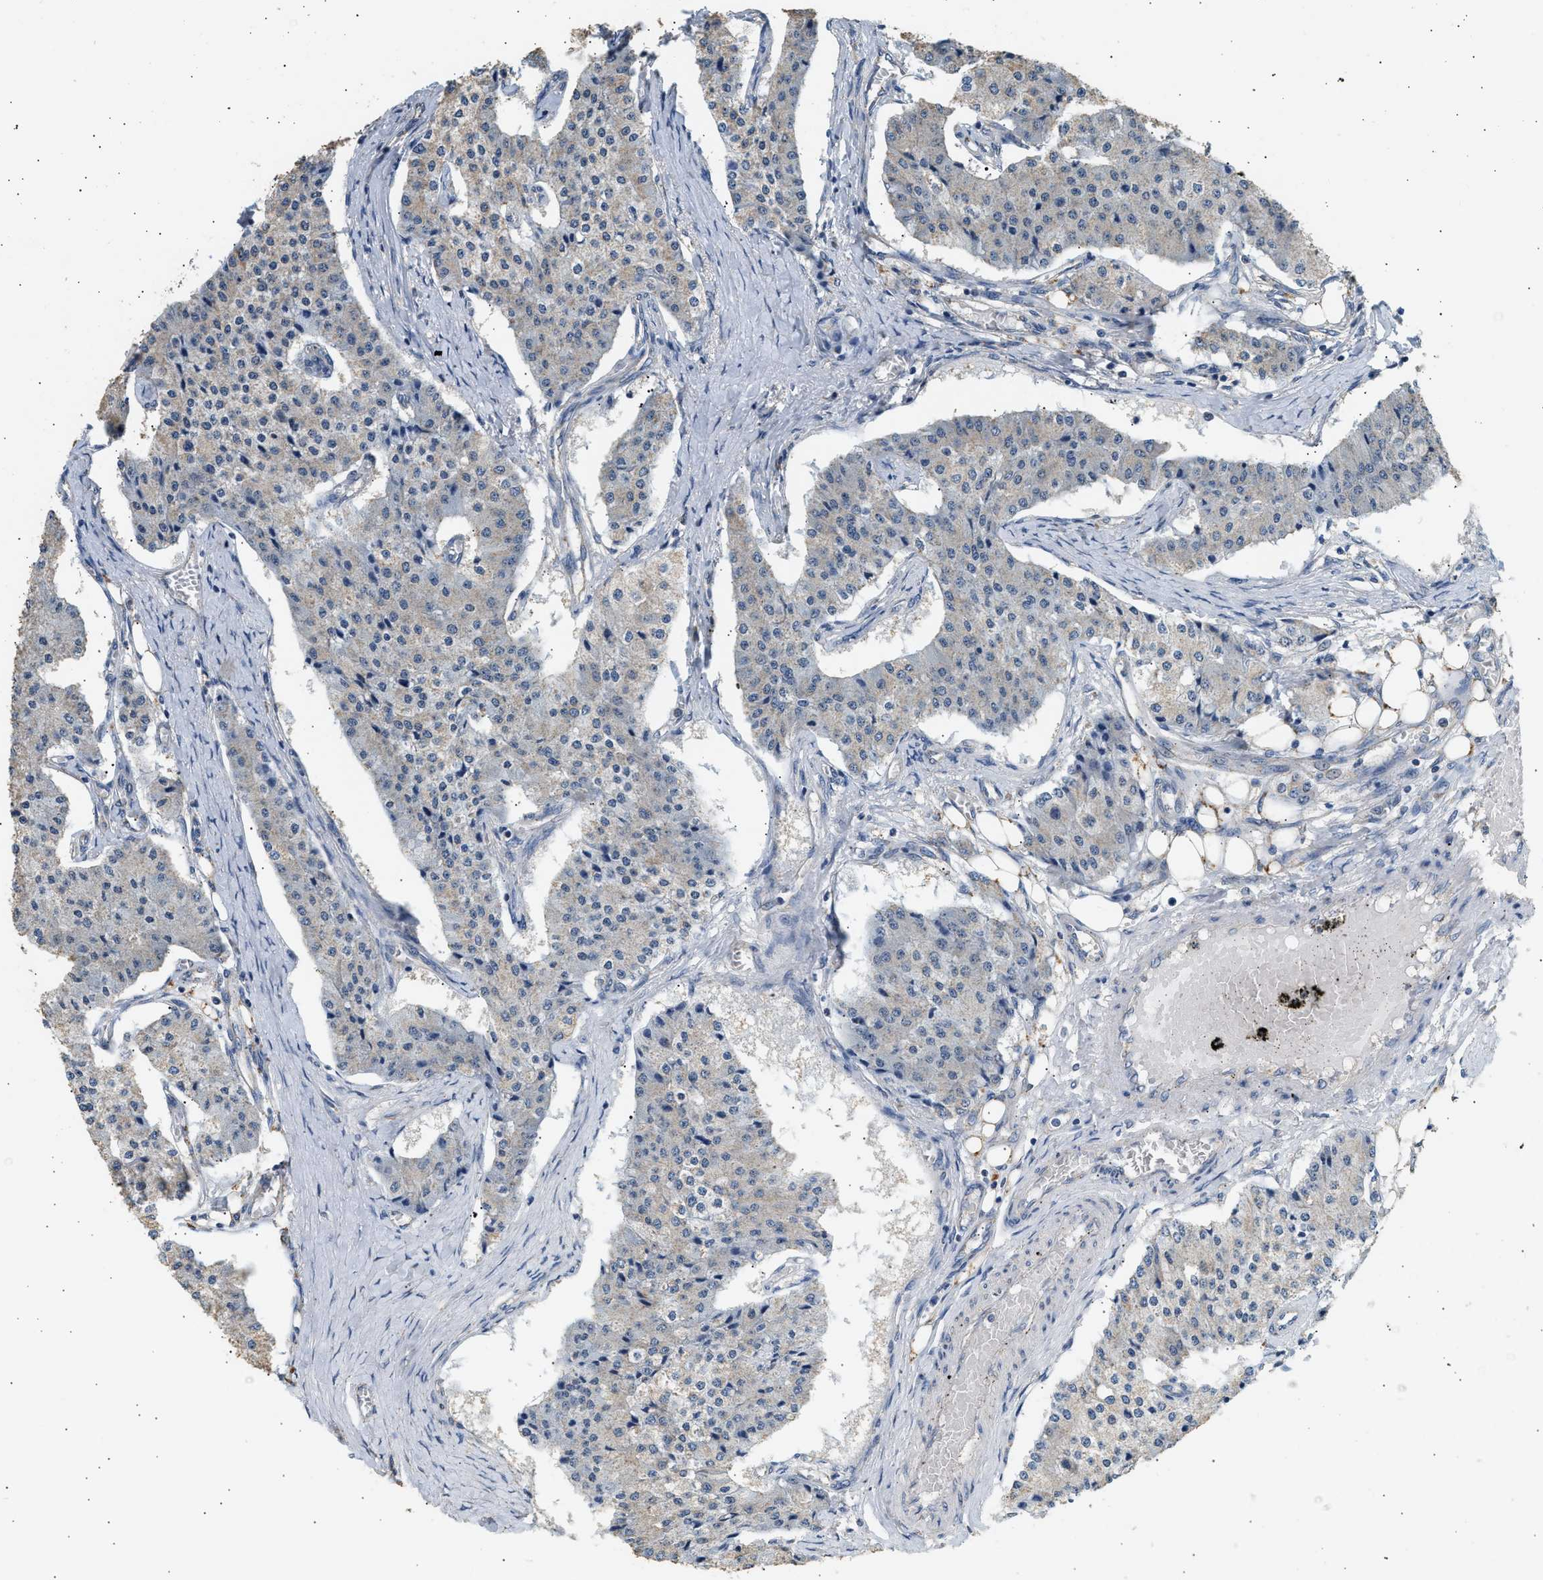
{"staining": {"intensity": "weak", "quantity": "25%-75%", "location": "cytoplasmic/membranous"}, "tissue": "carcinoid", "cell_type": "Tumor cells", "image_type": "cancer", "snomed": [{"axis": "morphology", "description": "Carcinoid, malignant, NOS"}, {"axis": "topography", "description": "Colon"}], "caption": "Immunohistochemical staining of human carcinoid (malignant) shows low levels of weak cytoplasmic/membranous positivity in approximately 25%-75% of tumor cells.", "gene": "WDR31", "patient": {"sex": "female", "age": 52}}